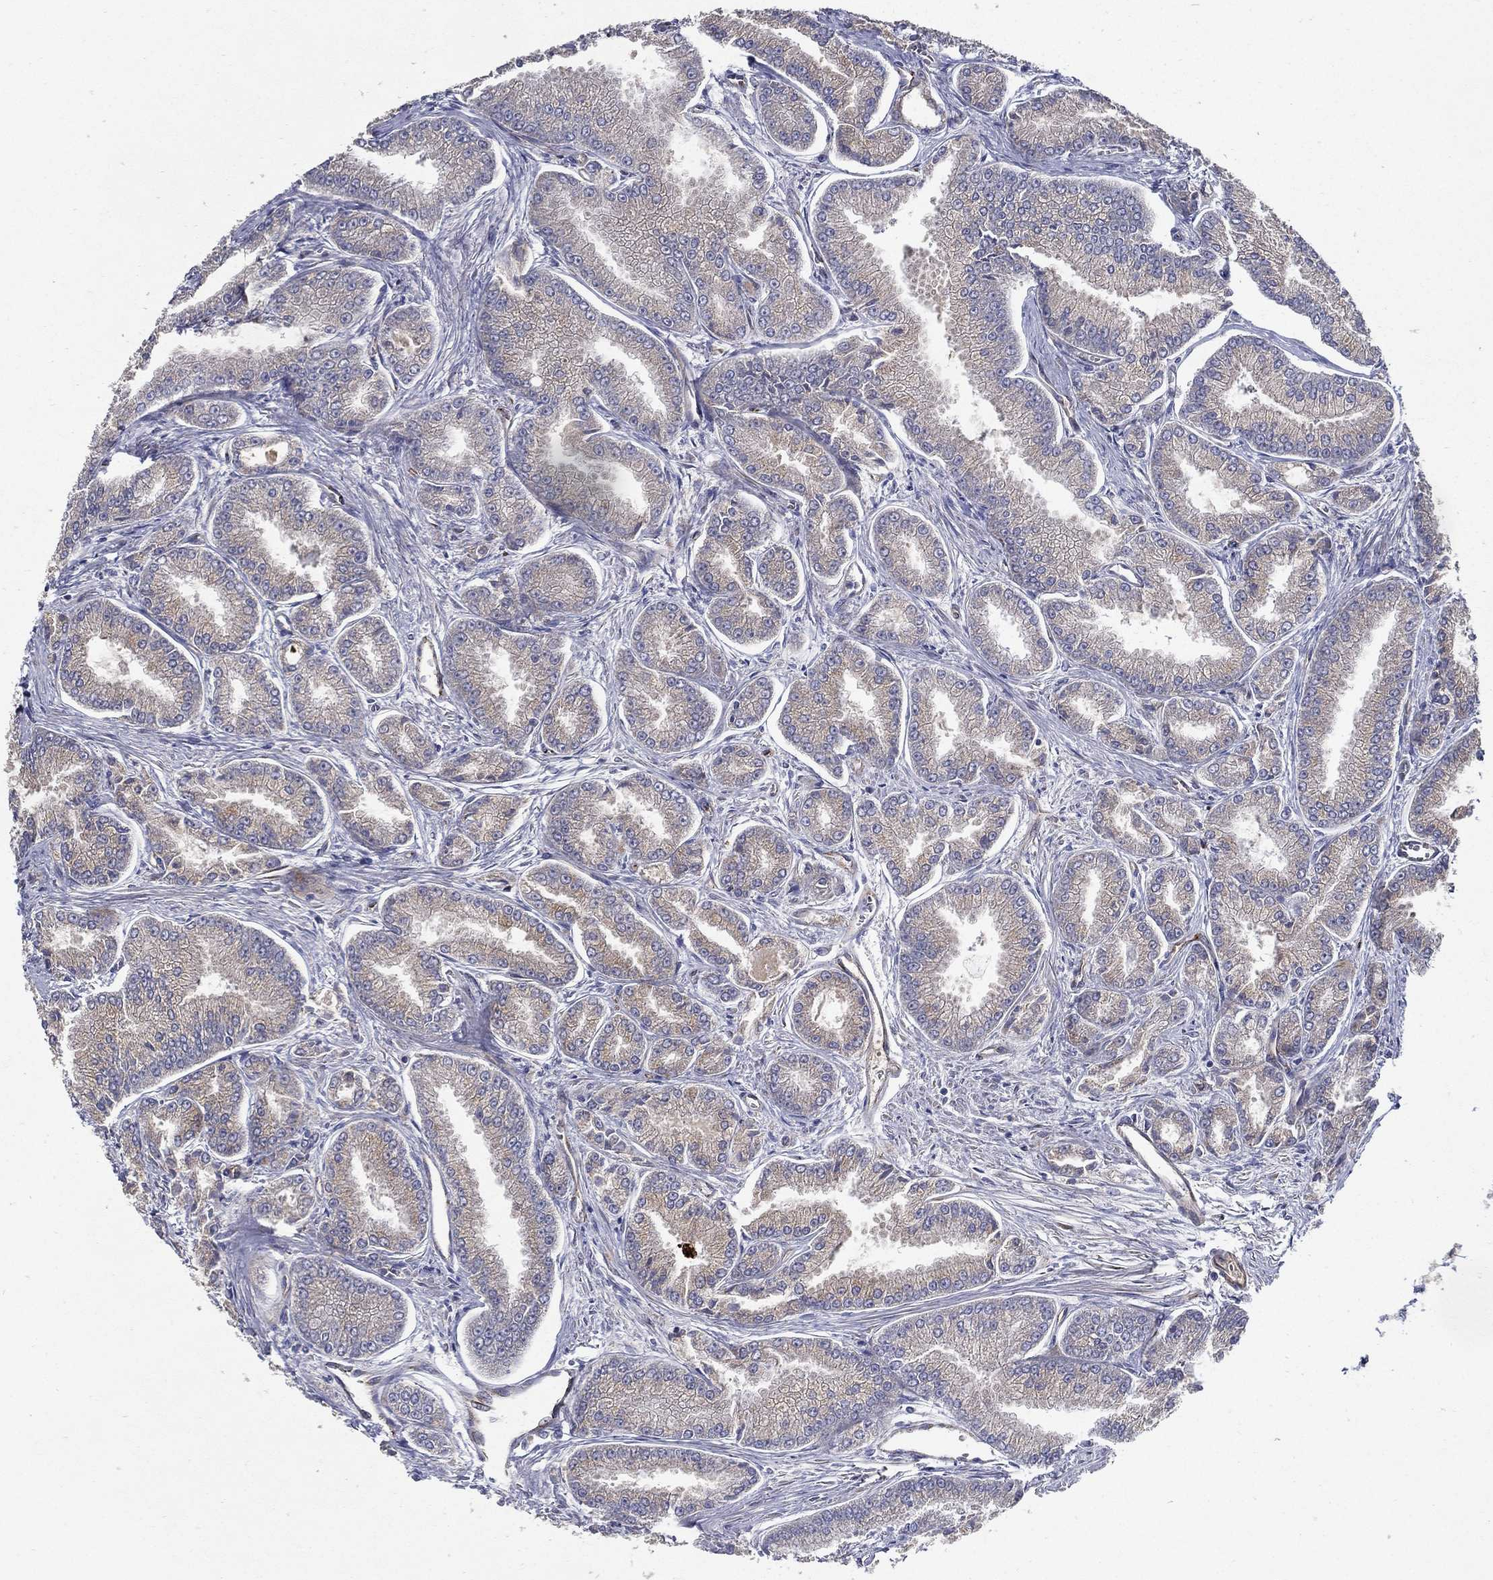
{"staining": {"intensity": "negative", "quantity": "none", "location": "none"}, "tissue": "prostate cancer", "cell_type": "Tumor cells", "image_type": "cancer", "snomed": [{"axis": "morphology", "description": "Adenocarcinoma, NOS"}, {"axis": "morphology", "description": "Adenocarcinoma, High grade"}, {"axis": "topography", "description": "Prostate"}], "caption": "An immunohistochemistry (IHC) histopathology image of adenocarcinoma (high-grade) (prostate) is shown. There is no staining in tumor cells of adenocarcinoma (high-grade) (prostate).", "gene": "ARHGAP11A", "patient": {"sex": "male", "age": 70}}